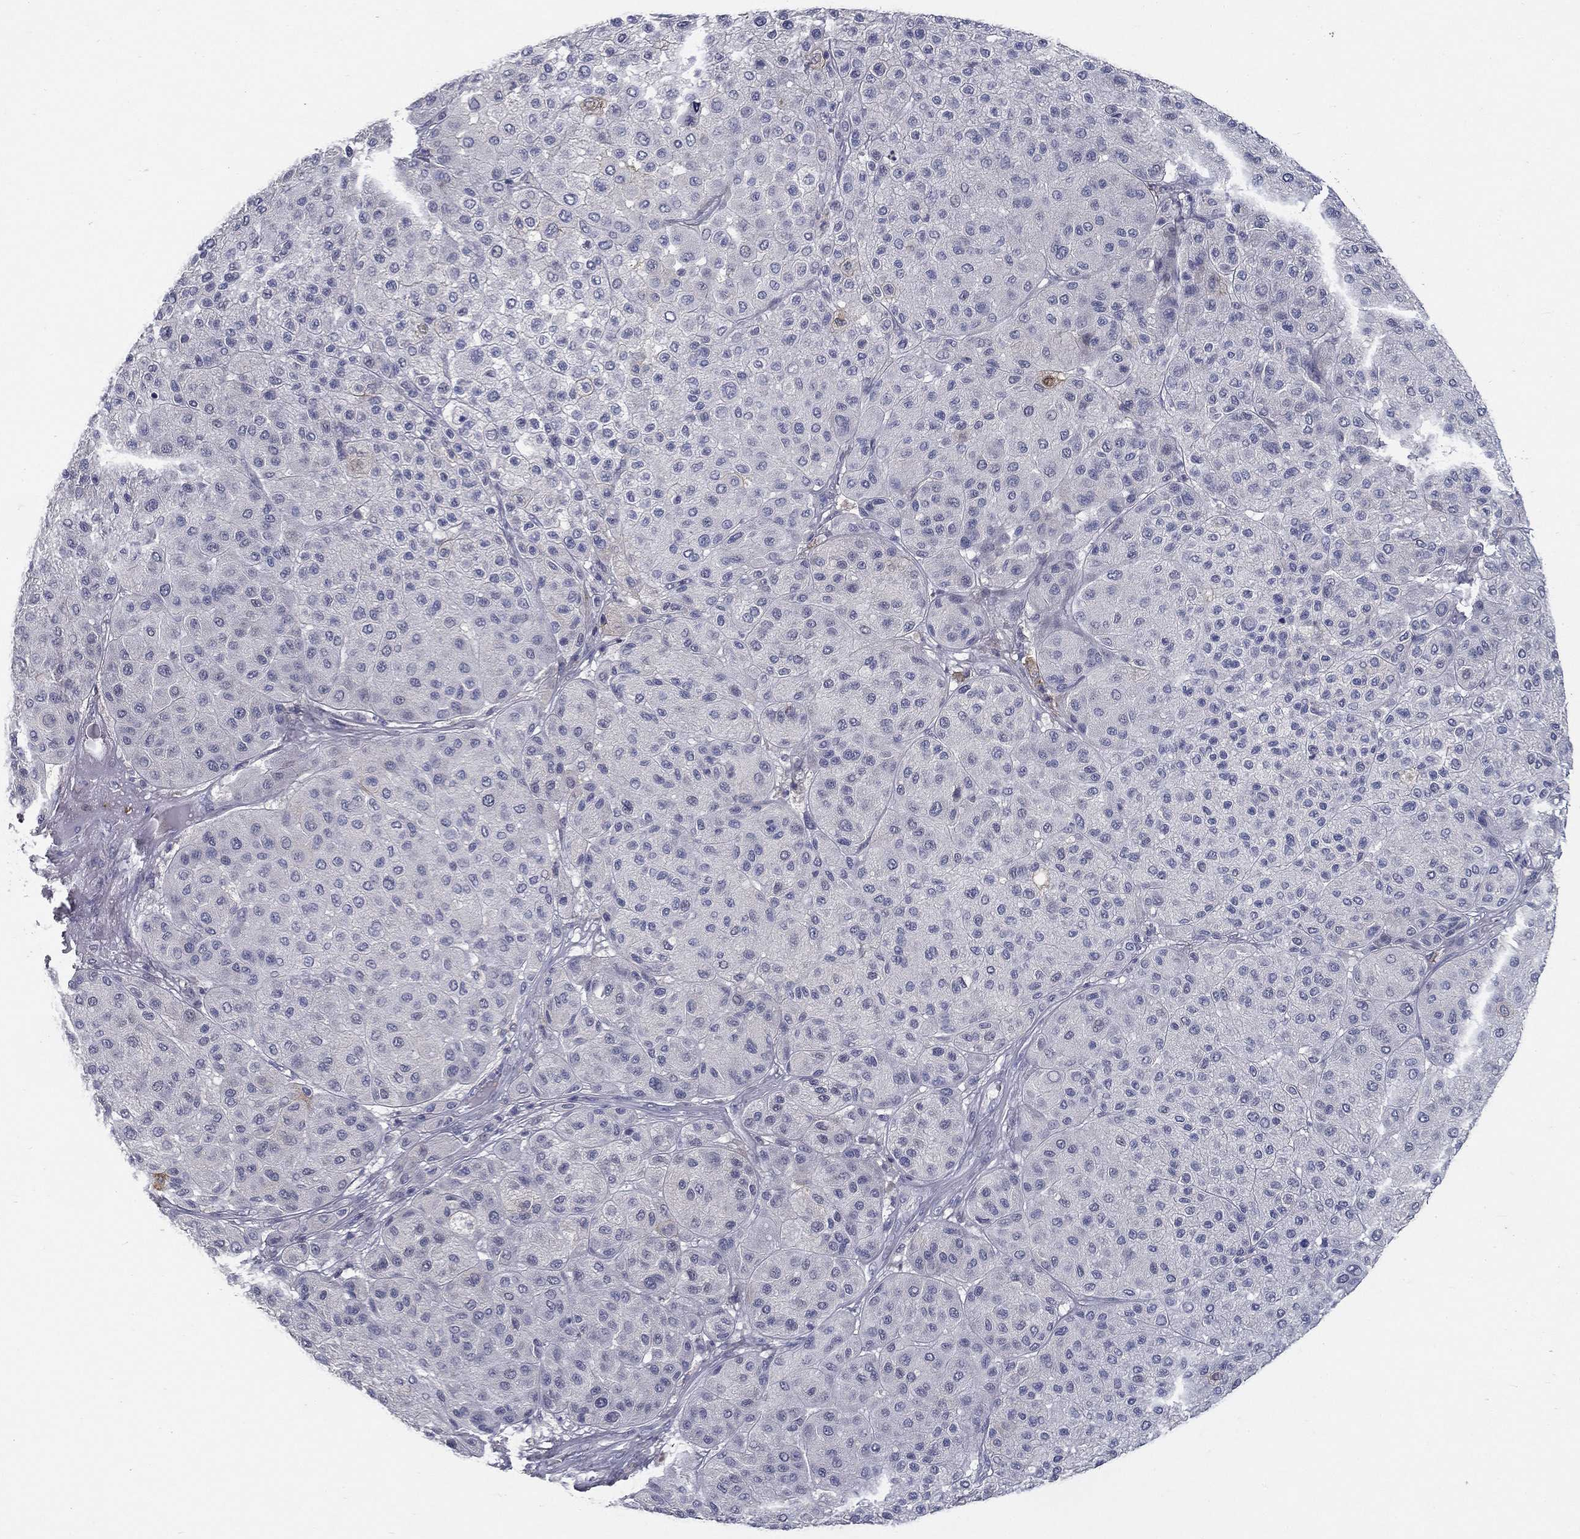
{"staining": {"intensity": "negative", "quantity": "none", "location": "none"}, "tissue": "melanoma", "cell_type": "Tumor cells", "image_type": "cancer", "snomed": [{"axis": "morphology", "description": "Malignant melanoma, Metastatic site"}, {"axis": "topography", "description": "Smooth muscle"}], "caption": "Tumor cells show no significant positivity in malignant melanoma (metastatic site).", "gene": "CD274", "patient": {"sex": "male", "age": 41}}